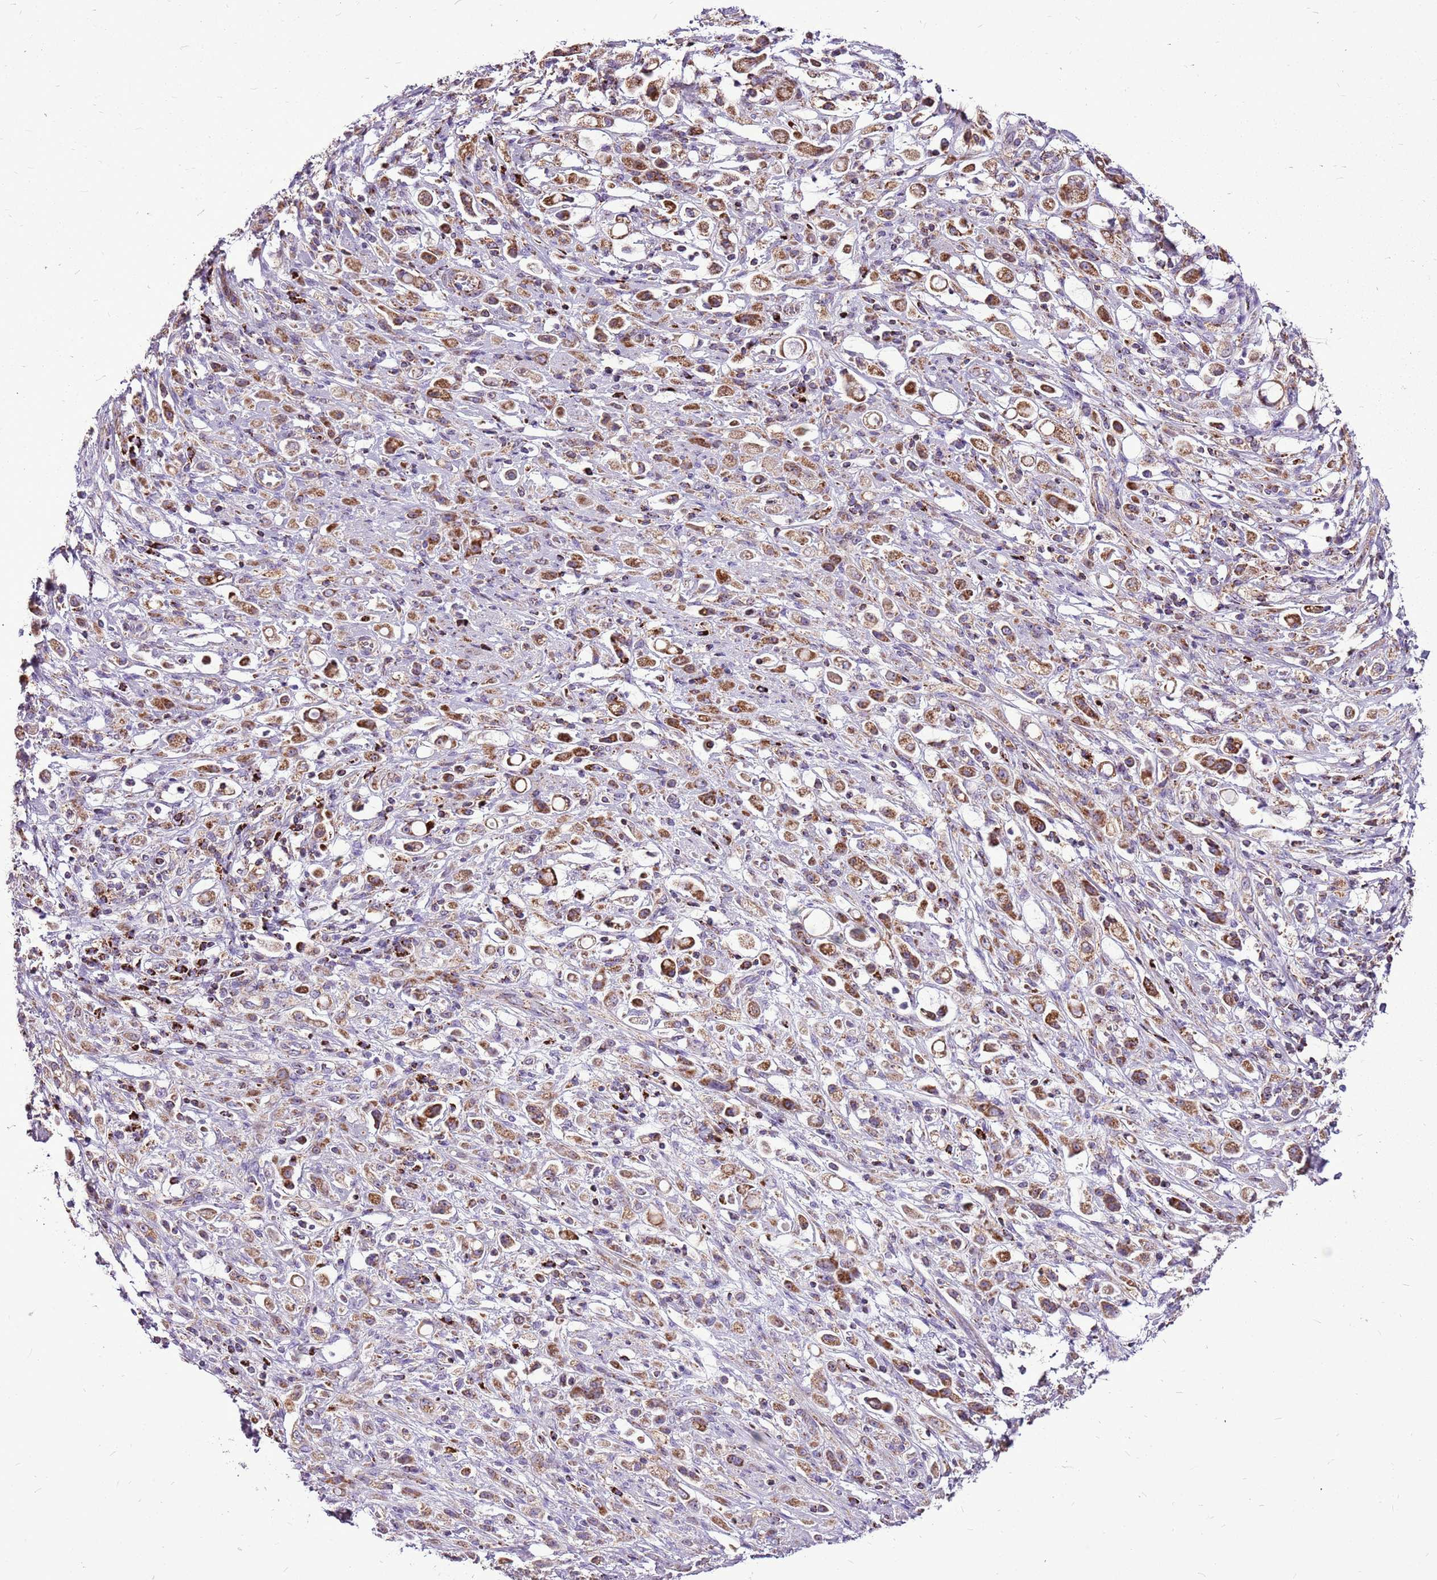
{"staining": {"intensity": "strong", "quantity": ">75%", "location": "cytoplasmic/membranous"}, "tissue": "stomach cancer", "cell_type": "Tumor cells", "image_type": "cancer", "snomed": [{"axis": "morphology", "description": "Adenocarcinoma, NOS"}, {"axis": "topography", "description": "Stomach"}], "caption": "Protein expression analysis of adenocarcinoma (stomach) exhibits strong cytoplasmic/membranous expression in about >75% of tumor cells.", "gene": "GCDH", "patient": {"sex": "female", "age": 60}}